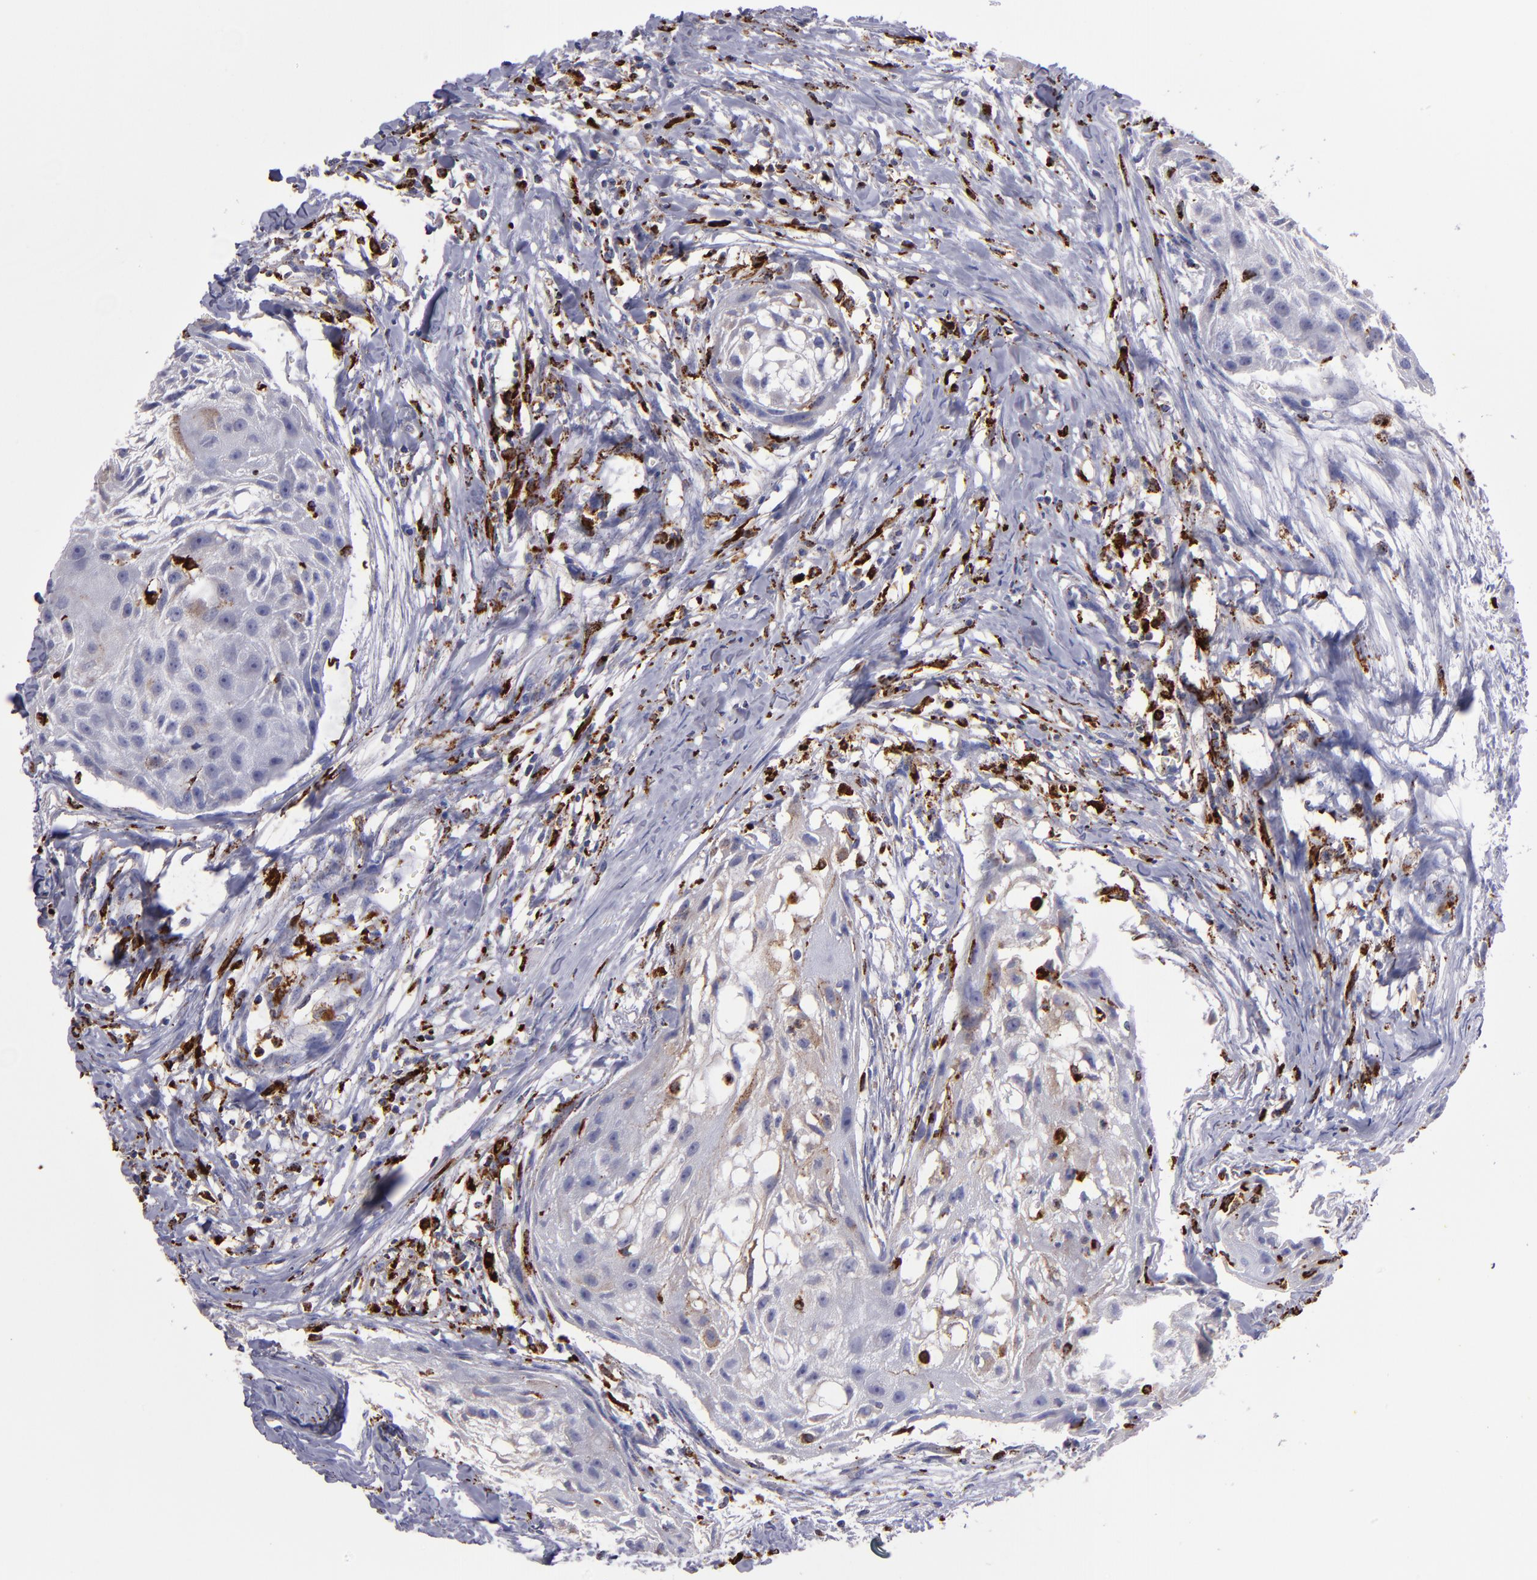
{"staining": {"intensity": "strong", "quantity": "<25%", "location": "cytoplasmic/membranous"}, "tissue": "head and neck cancer", "cell_type": "Tumor cells", "image_type": "cancer", "snomed": [{"axis": "morphology", "description": "Squamous cell carcinoma, NOS"}, {"axis": "topography", "description": "Head-Neck"}], "caption": "There is medium levels of strong cytoplasmic/membranous expression in tumor cells of head and neck squamous cell carcinoma, as demonstrated by immunohistochemical staining (brown color).", "gene": "CTSS", "patient": {"sex": "male", "age": 64}}